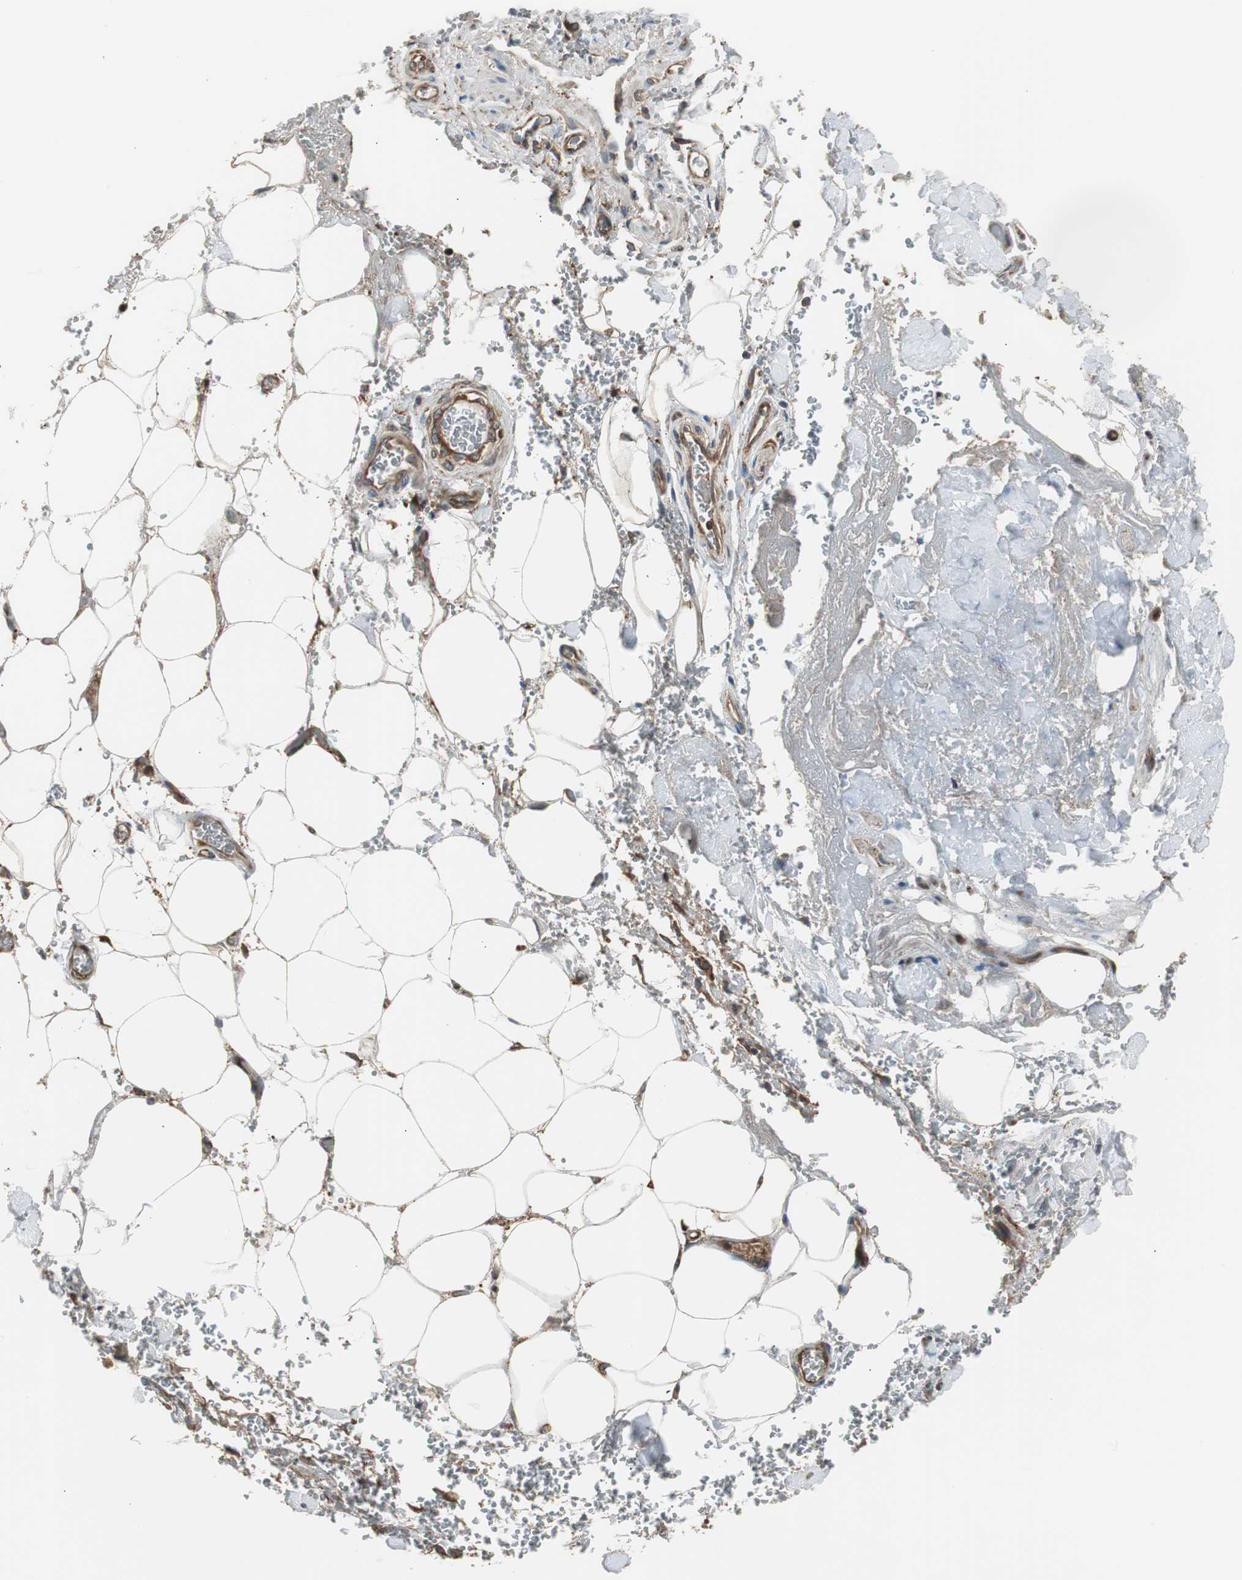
{"staining": {"intensity": "moderate", "quantity": ">75%", "location": "cytoplasmic/membranous"}, "tissue": "adipose tissue", "cell_type": "Adipocytes", "image_type": "normal", "snomed": [{"axis": "morphology", "description": "Normal tissue, NOS"}, {"axis": "morphology", "description": "Cholangiocarcinoma"}, {"axis": "topography", "description": "Liver"}, {"axis": "topography", "description": "Peripheral nerve tissue"}], "caption": "An immunohistochemistry histopathology image of normal tissue is shown. Protein staining in brown labels moderate cytoplasmic/membranous positivity in adipose tissue within adipocytes.", "gene": "CAPNS1", "patient": {"sex": "male", "age": 50}}